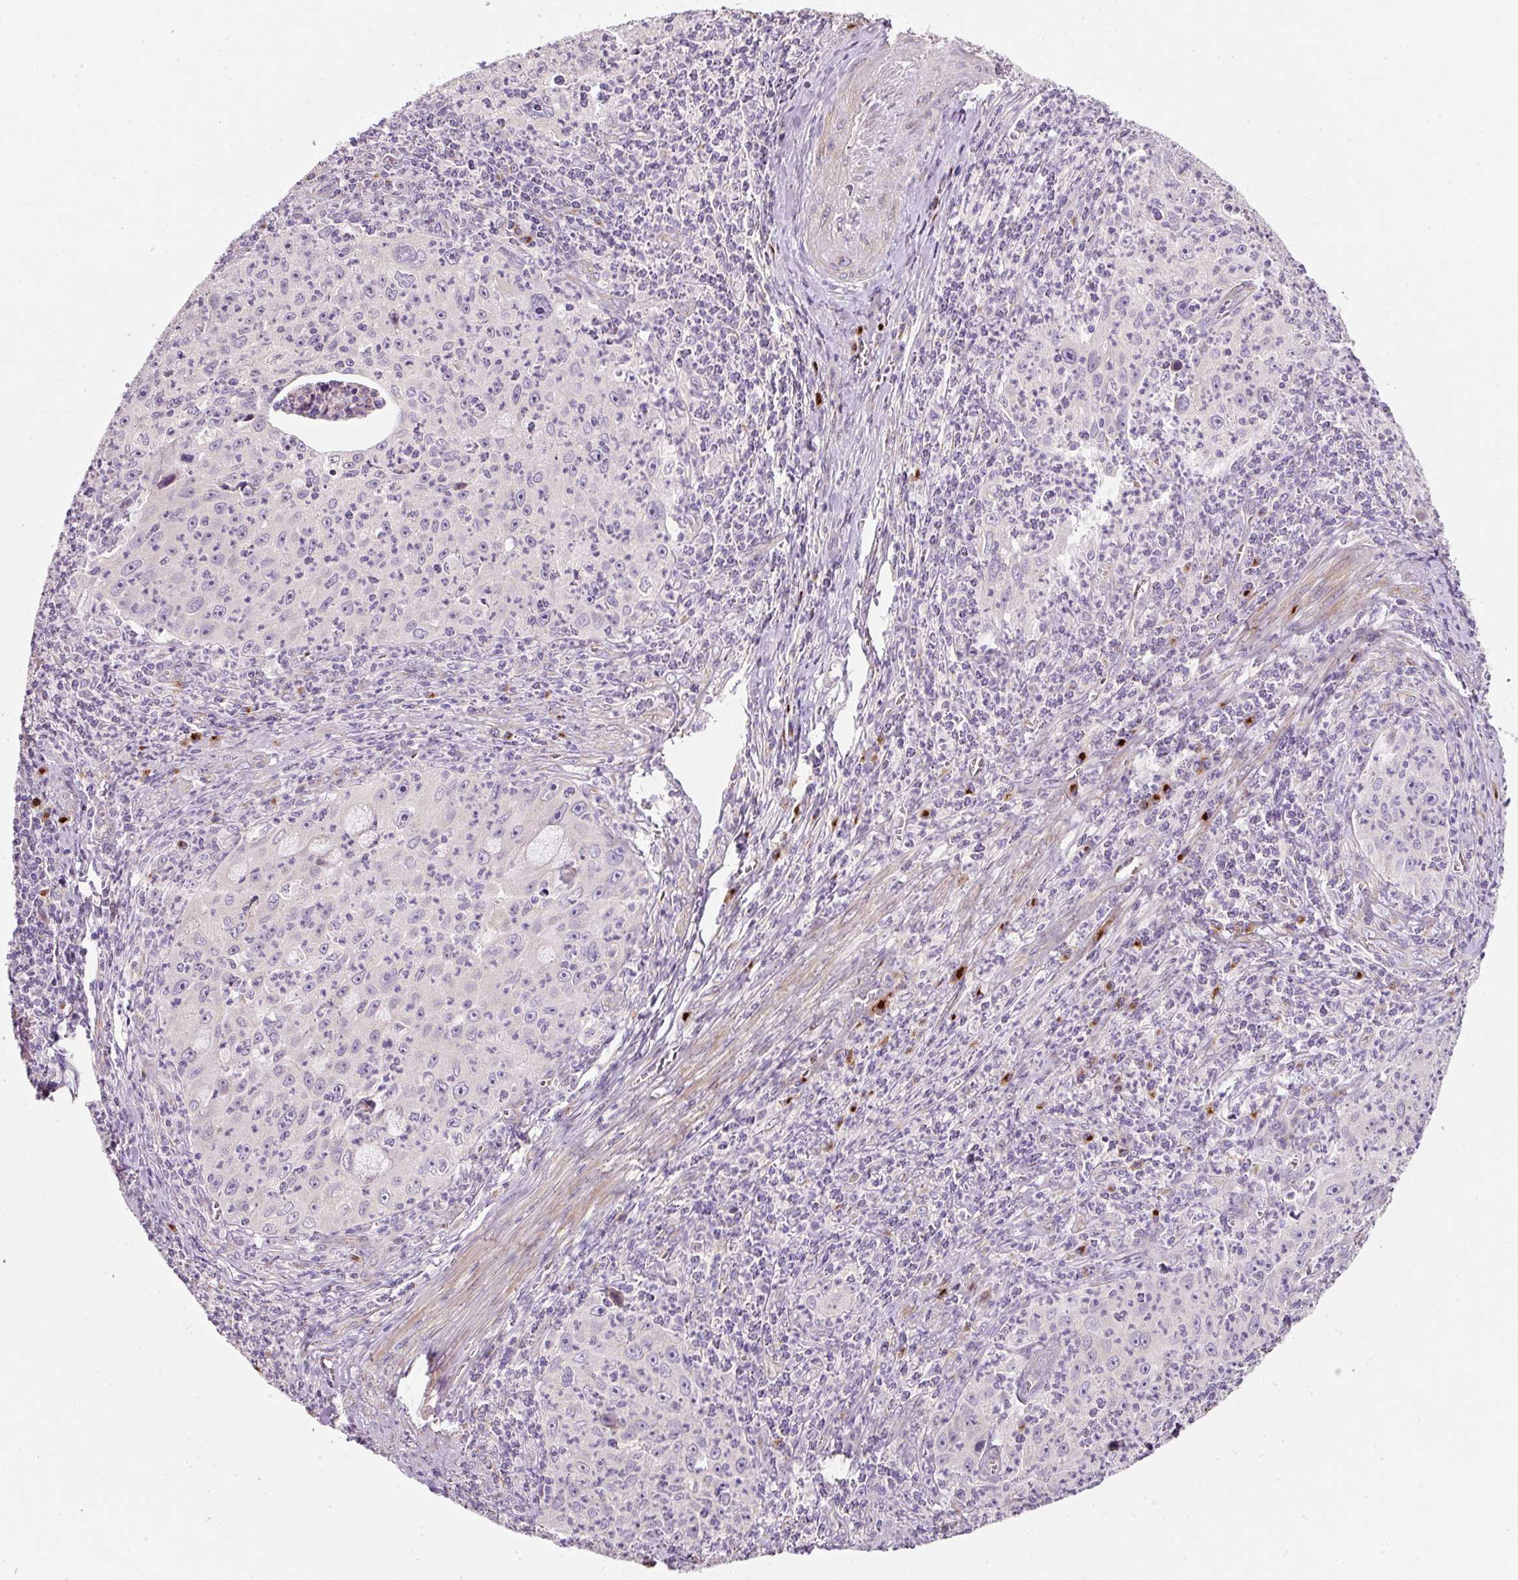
{"staining": {"intensity": "negative", "quantity": "none", "location": "none"}, "tissue": "cervical cancer", "cell_type": "Tumor cells", "image_type": "cancer", "snomed": [{"axis": "morphology", "description": "Squamous cell carcinoma, NOS"}, {"axis": "topography", "description": "Cervix"}], "caption": "The photomicrograph shows no staining of tumor cells in cervical cancer.", "gene": "NBPF11", "patient": {"sex": "female", "age": 30}}